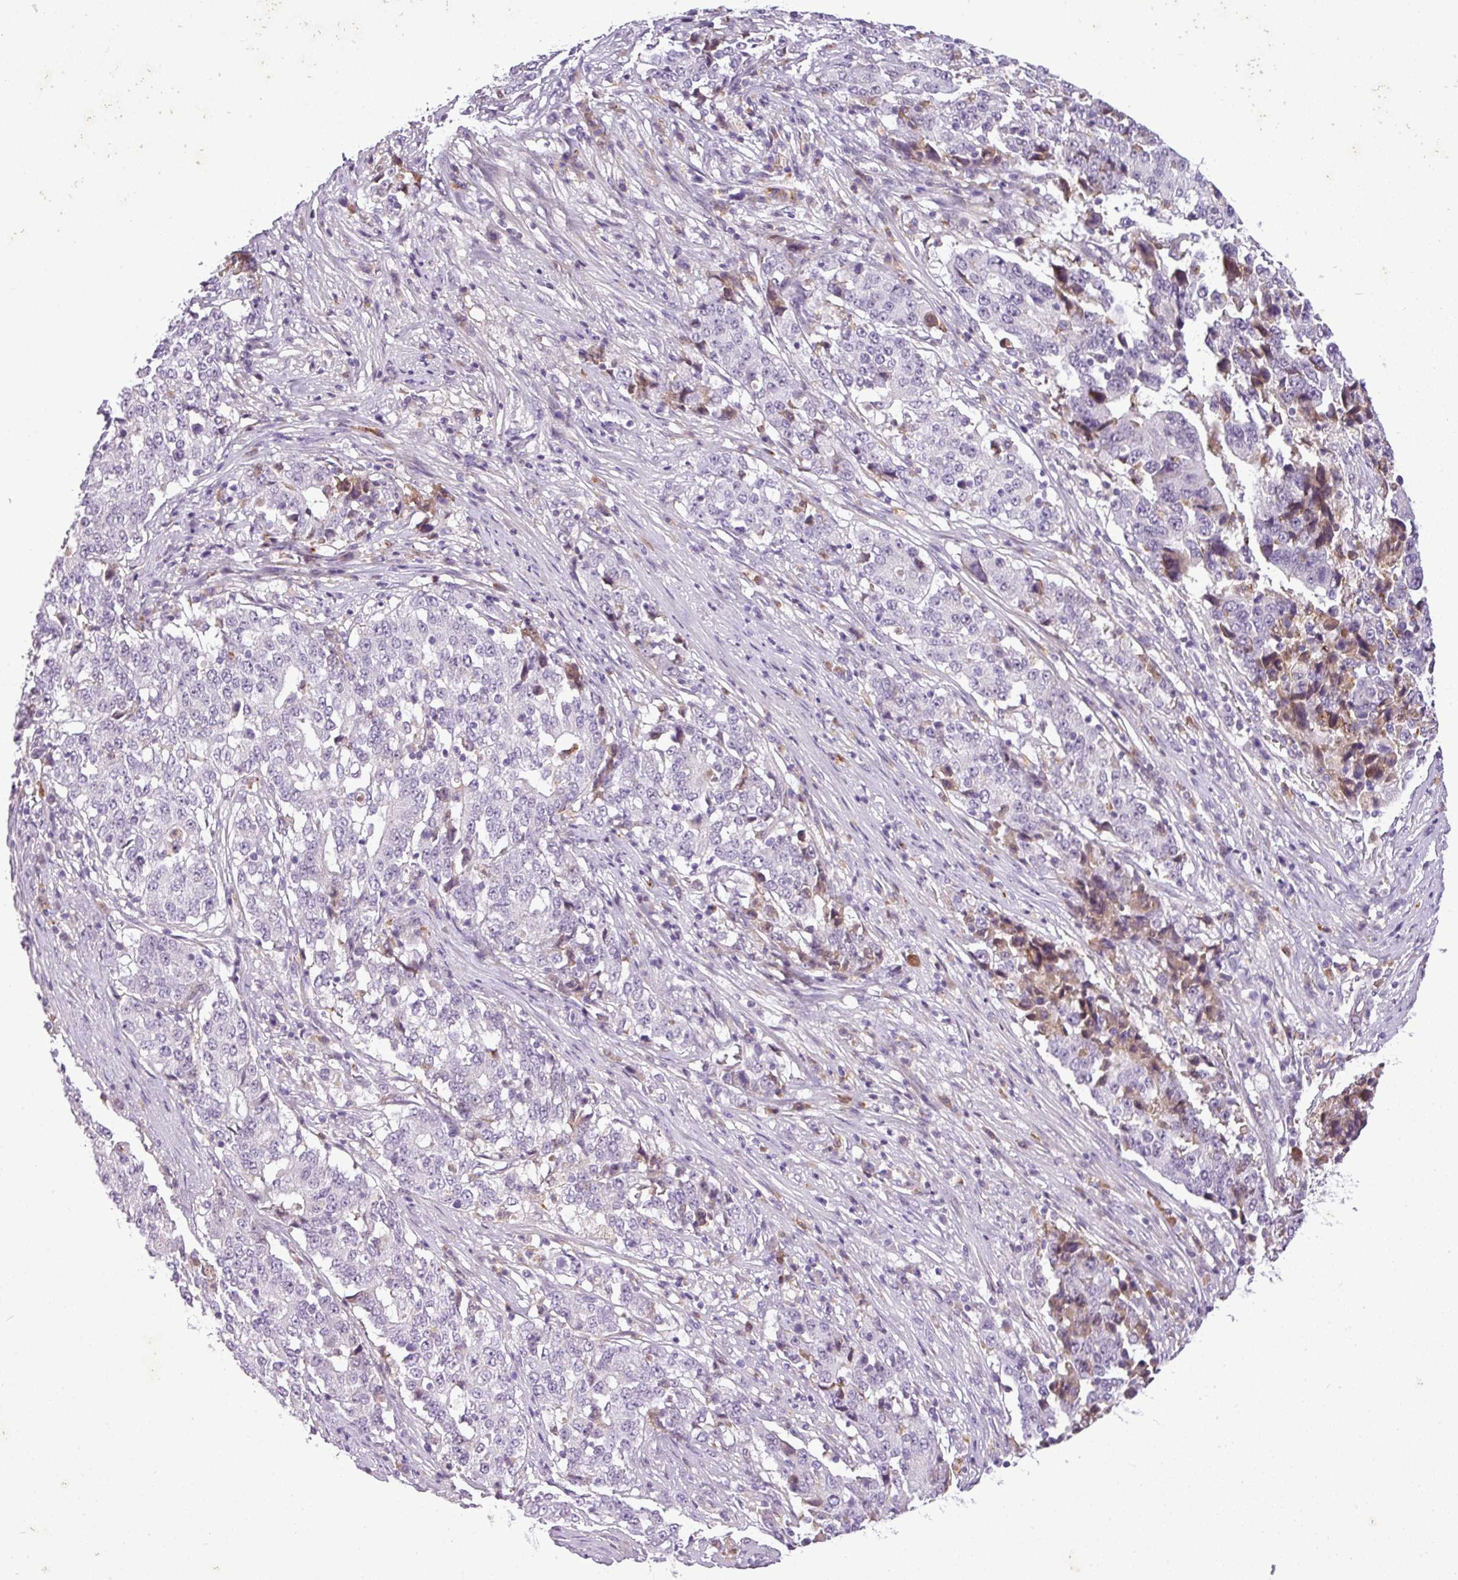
{"staining": {"intensity": "weak", "quantity": "<25%", "location": "cytoplasmic/membranous"}, "tissue": "stomach cancer", "cell_type": "Tumor cells", "image_type": "cancer", "snomed": [{"axis": "morphology", "description": "Adenocarcinoma, NOS"}, {"axis": "topography", "description": "Stomach"}], "caption": "The photomicrograph reveals no significant positivity in tumor cells of stomach cancer (adenocarcinoma).", "gene": "C4B", "patient": {"sex": "male", "age": 59}}